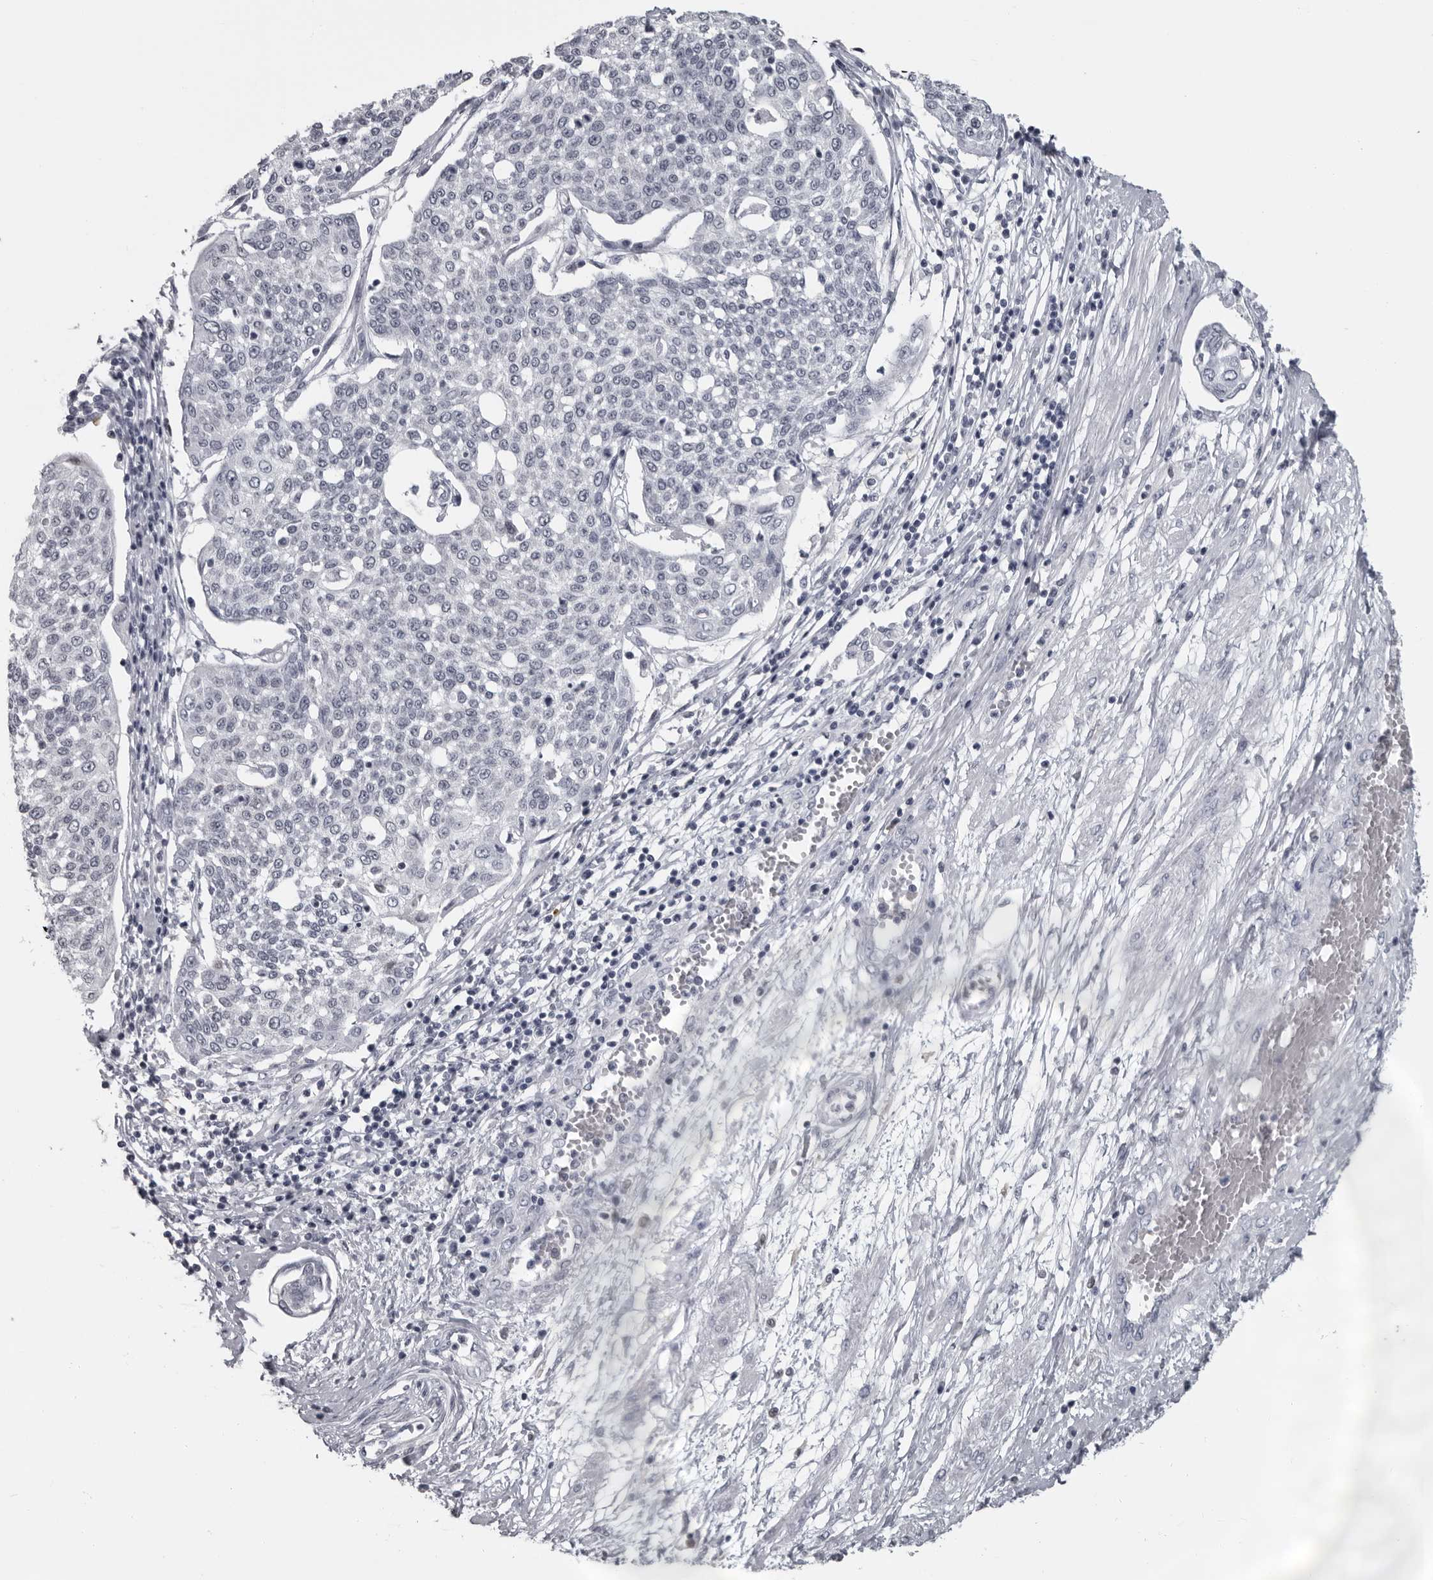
{"staining": {"intensity": "negative", "quantity": "none", "location": "none"}, "tissue": "cervical cancer", "cell_type": "Tumor cells", "image_type": "cancer", "snomed": [{"axis": "morphology", "description": "Squamous cell carcinoma, NOS"}, {"axis": "topography", "description": "Cervix"}], "caption": "Cervical squamous cell carcinoma was stained to show a protein in brown. There is no significant expression in tumor cells. (DAB immunohistochemistry (IHC) visualized using brightfield microscopy, high magnification).", "gene": "LZIC", "patient": {"sex": "female", "age": 34}}